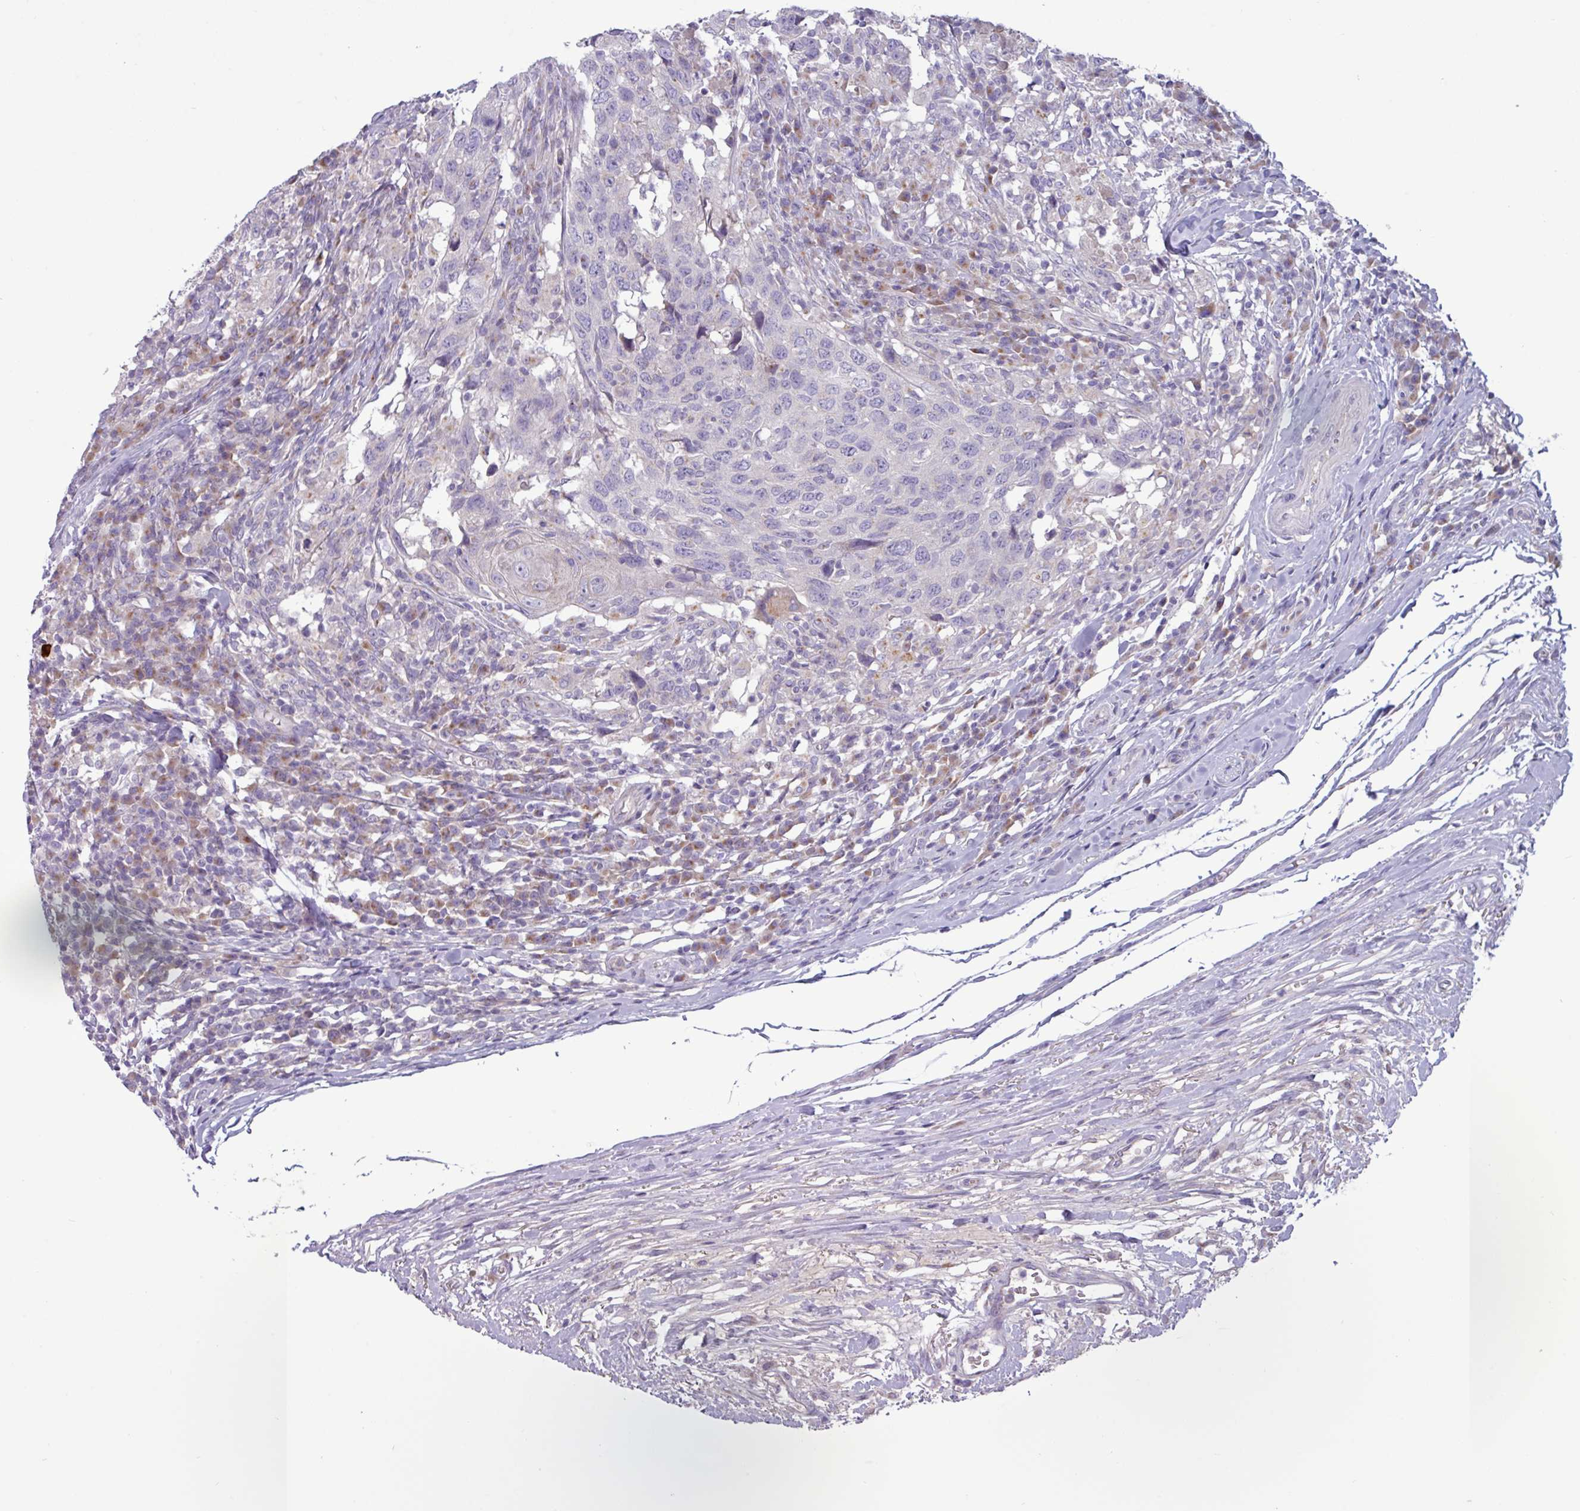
{"staining": {"intensity": "negative", "quantity": "none", "location": "none"}, "tissue": "head and neck cancer", "cell_type": "Tumor cells", "image_type": "cancer", "snomed": [{"axis": "morphology", "description": "Squamous cell carcinoma, NOS"}, {"axis": "topography", "description": "Head-Neck"}], "caption": "There is no significant positivity in tumor cells of squamous cell carcinoma (head and neck). Nuclei are stained in blue.", "gene": "STIMATE", "patient": {"sex": "male", "age": 66}}